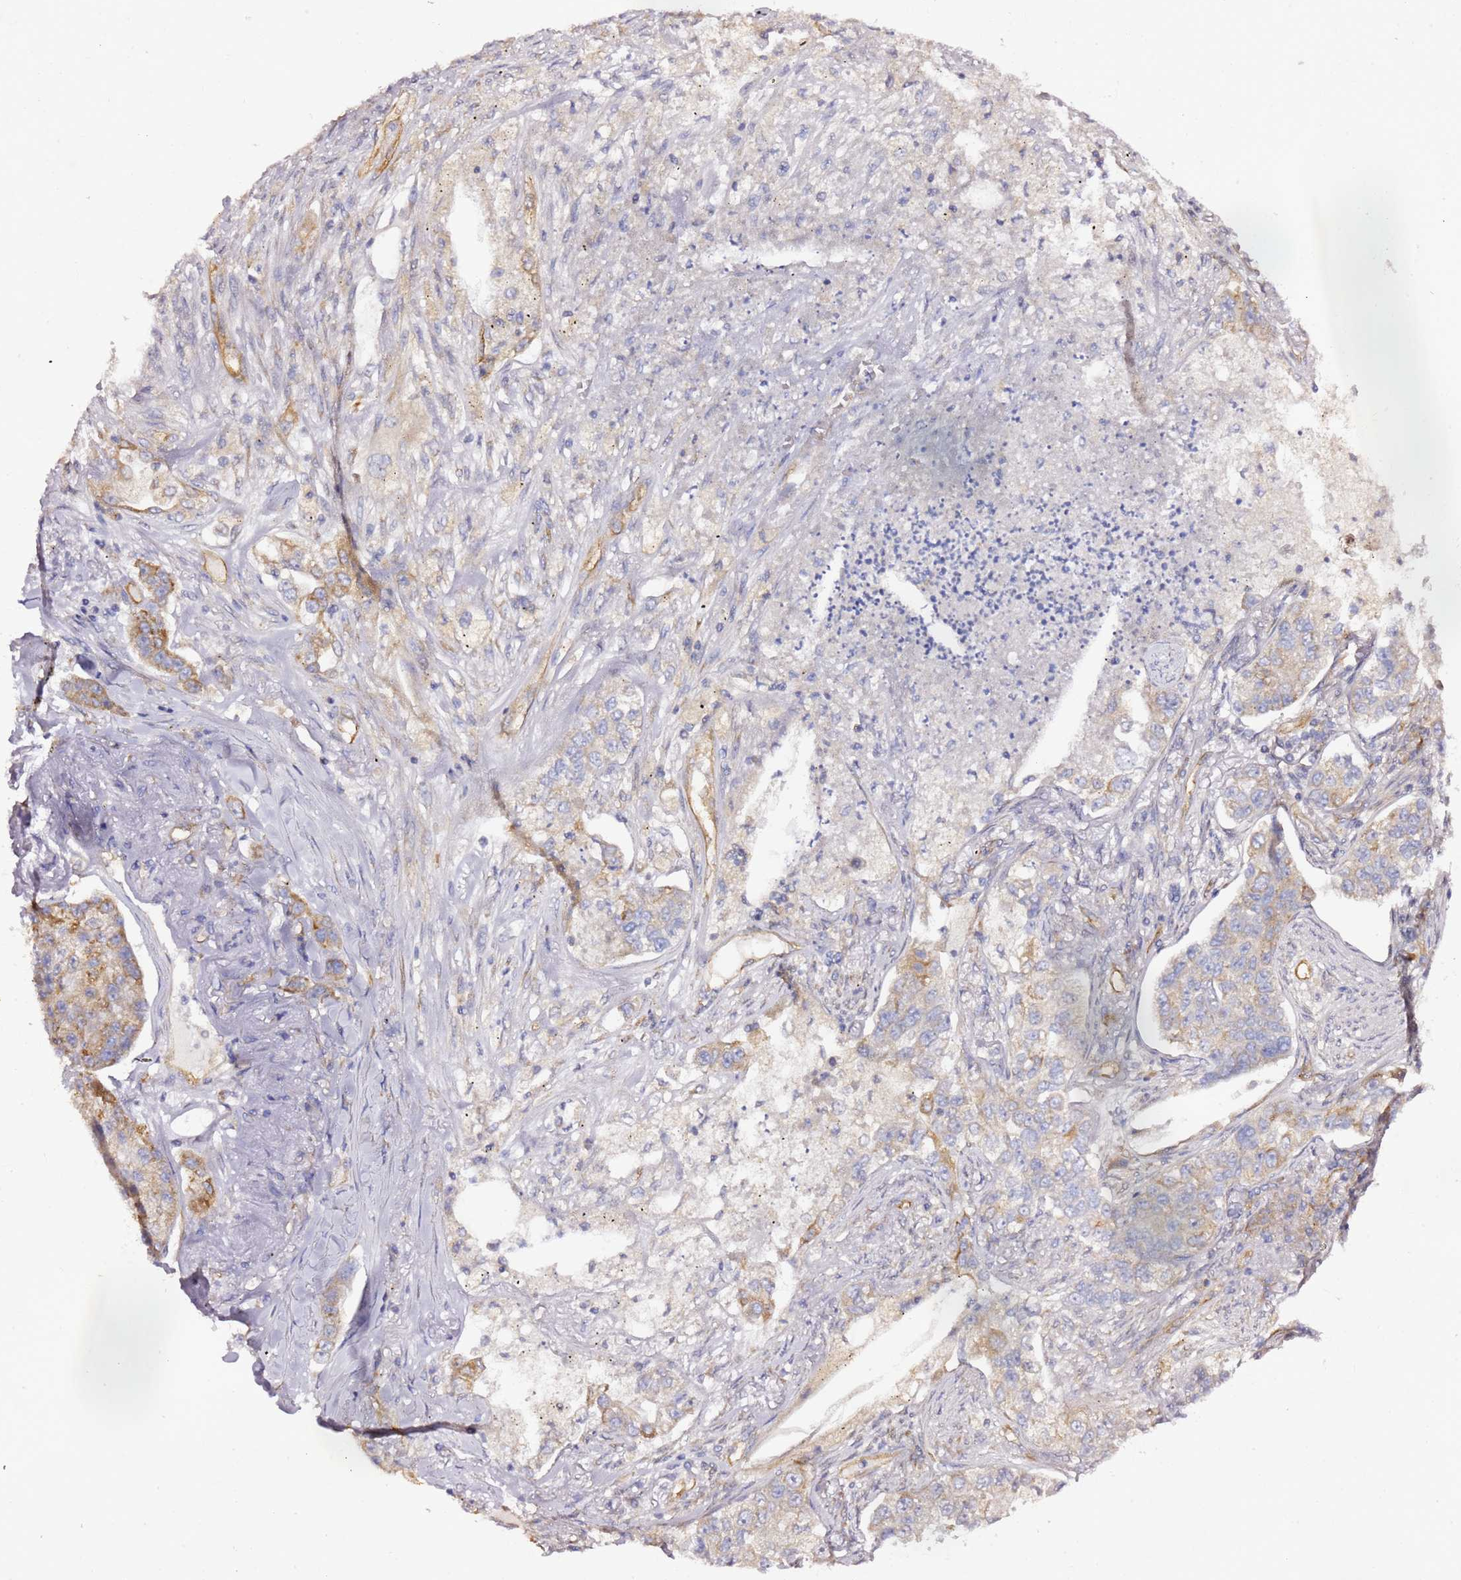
{"staining": {"intensity": "weak", "quantity": ">75%", "location": "cytoplasmic/membranous"}, "tissue": "lung cancer", "cell_type": "Tumor cells", "image_type": "cancer", "snomed": [{"axis": "morphology", "description": "Adenocarcinoma, NOS"}, {"axis": "topography", "description": "Lung"}], "caption": "Protein staining exhibits weak cytoplasmic/membranous staining in about >75% of tumor cells in lung cancer.", "gene": "KIF7", "patient": {"sex": "male", "age": 49}}